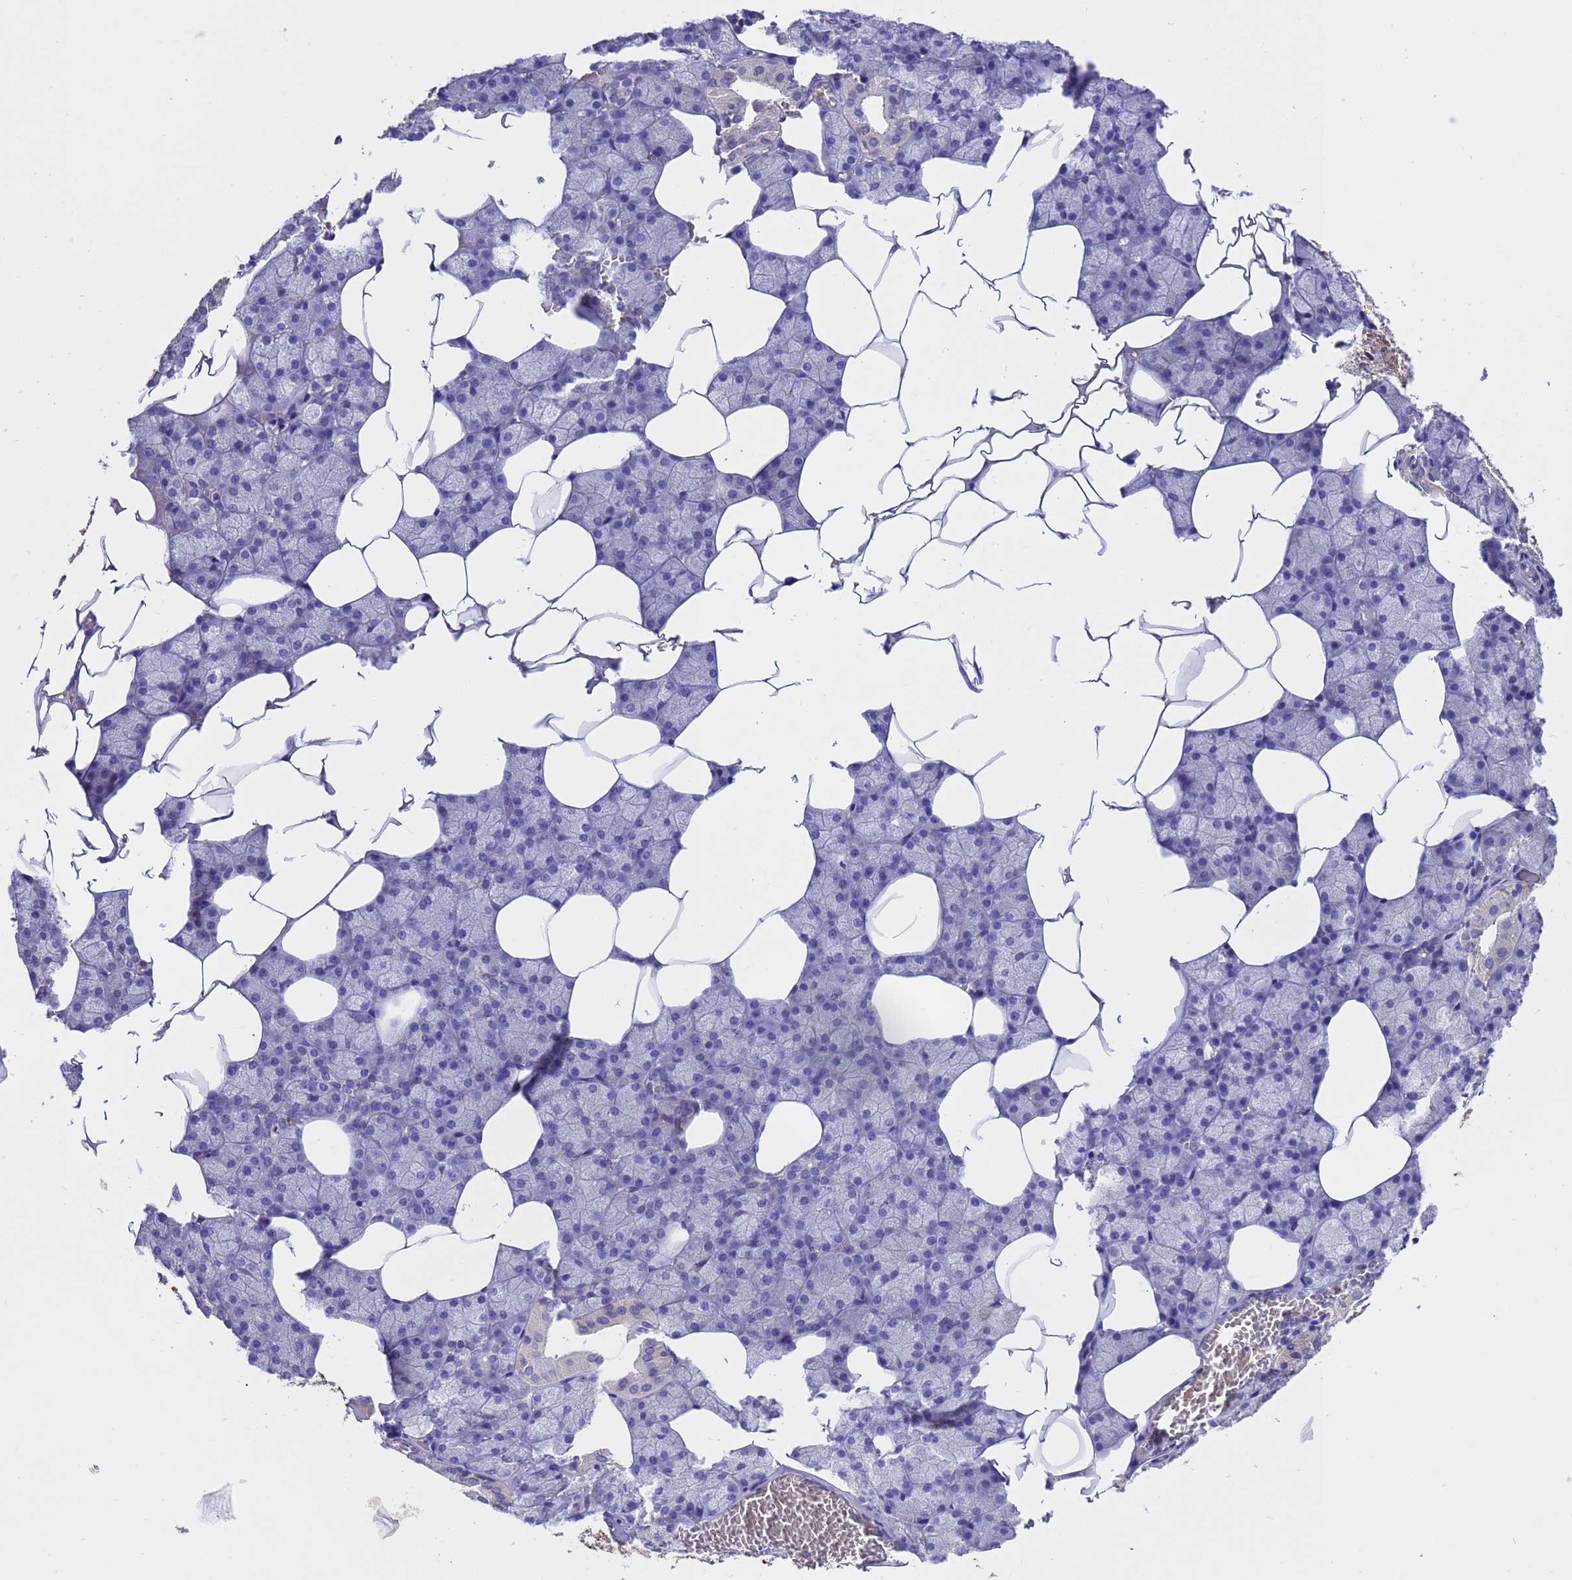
{"staining": {"intensity": "negative", "quantity": "none", "location": "none"}, "tissue": "salivary gland", "cell_type": "Glandular cells", "image_type": "normal", "snomed": [{"axis": "morphology", "description": "Normal tissue, NOS"}, {"axis": "topography", "description": "Salivary gland"}], "caption": "Immunohistochemistry micrograph of benign salivary gland: human salivary gland stained with DAB (3,3'-diaminobenzidine) reveals no significant protein positivity in glandular cells.", "gene": "ELP6", "patient": {"sex": "male", "age": 62}}